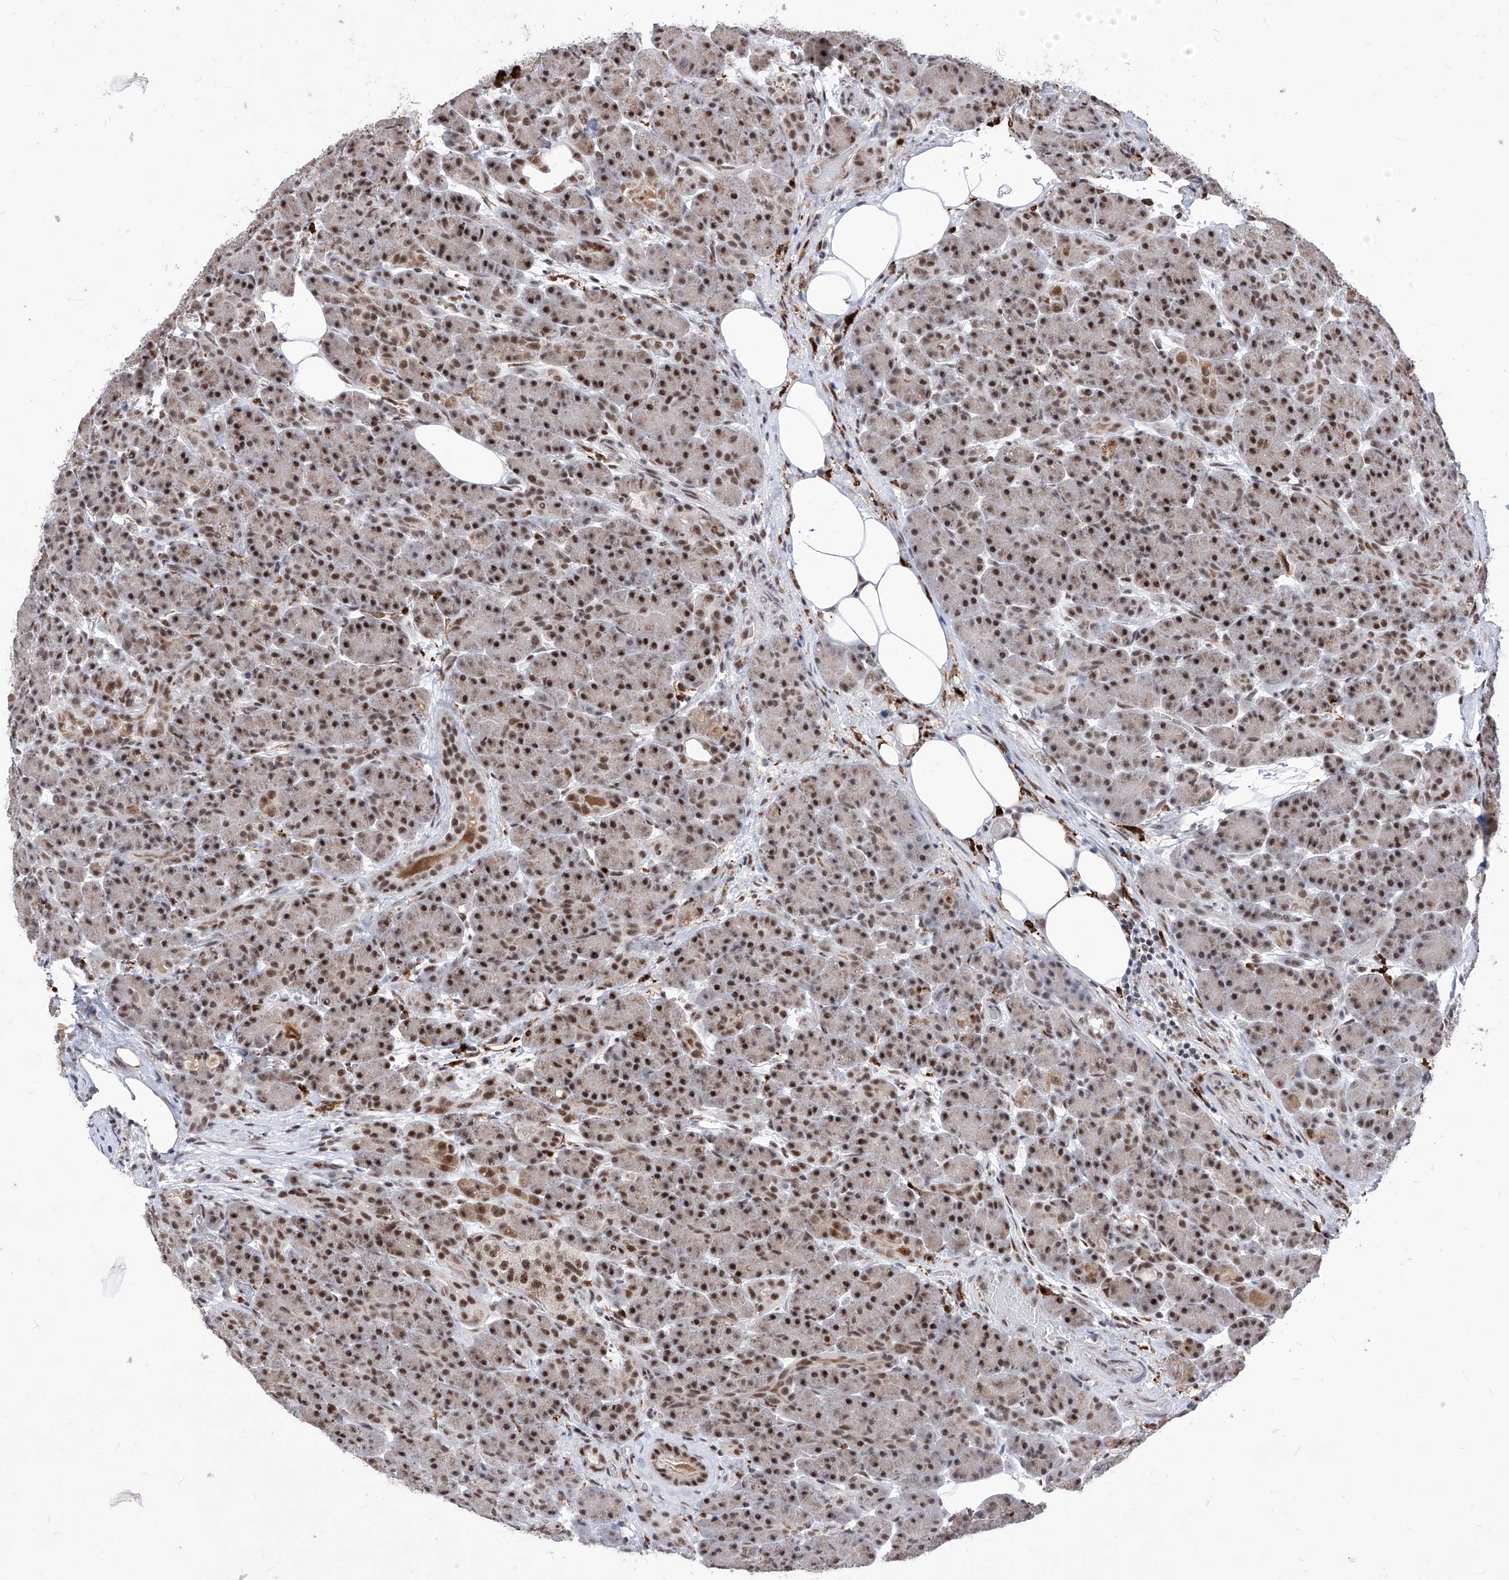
{"staining": {"intensity": "strong", "quantity": ">75%", "location": "nuclear"}, "tissue": "pancreas", "cell_type": "Exocrine glandular cells", "image_type": "normal", "snomed": [{"axis": "morphology", "description": "Normal tissue, NOS"}, {"axis": "topography", "description": "Pancreas"}], "caption": "IHC micrograph of normal pancreas: pancreas stained using IHC displays high levels of strong protein expression localized specifically in the nuclear of exocrine glandular cells, appearing as a nuclear brown color.", "gene": "PHF5A", "patient": {"sex": "male", "age": 63}}